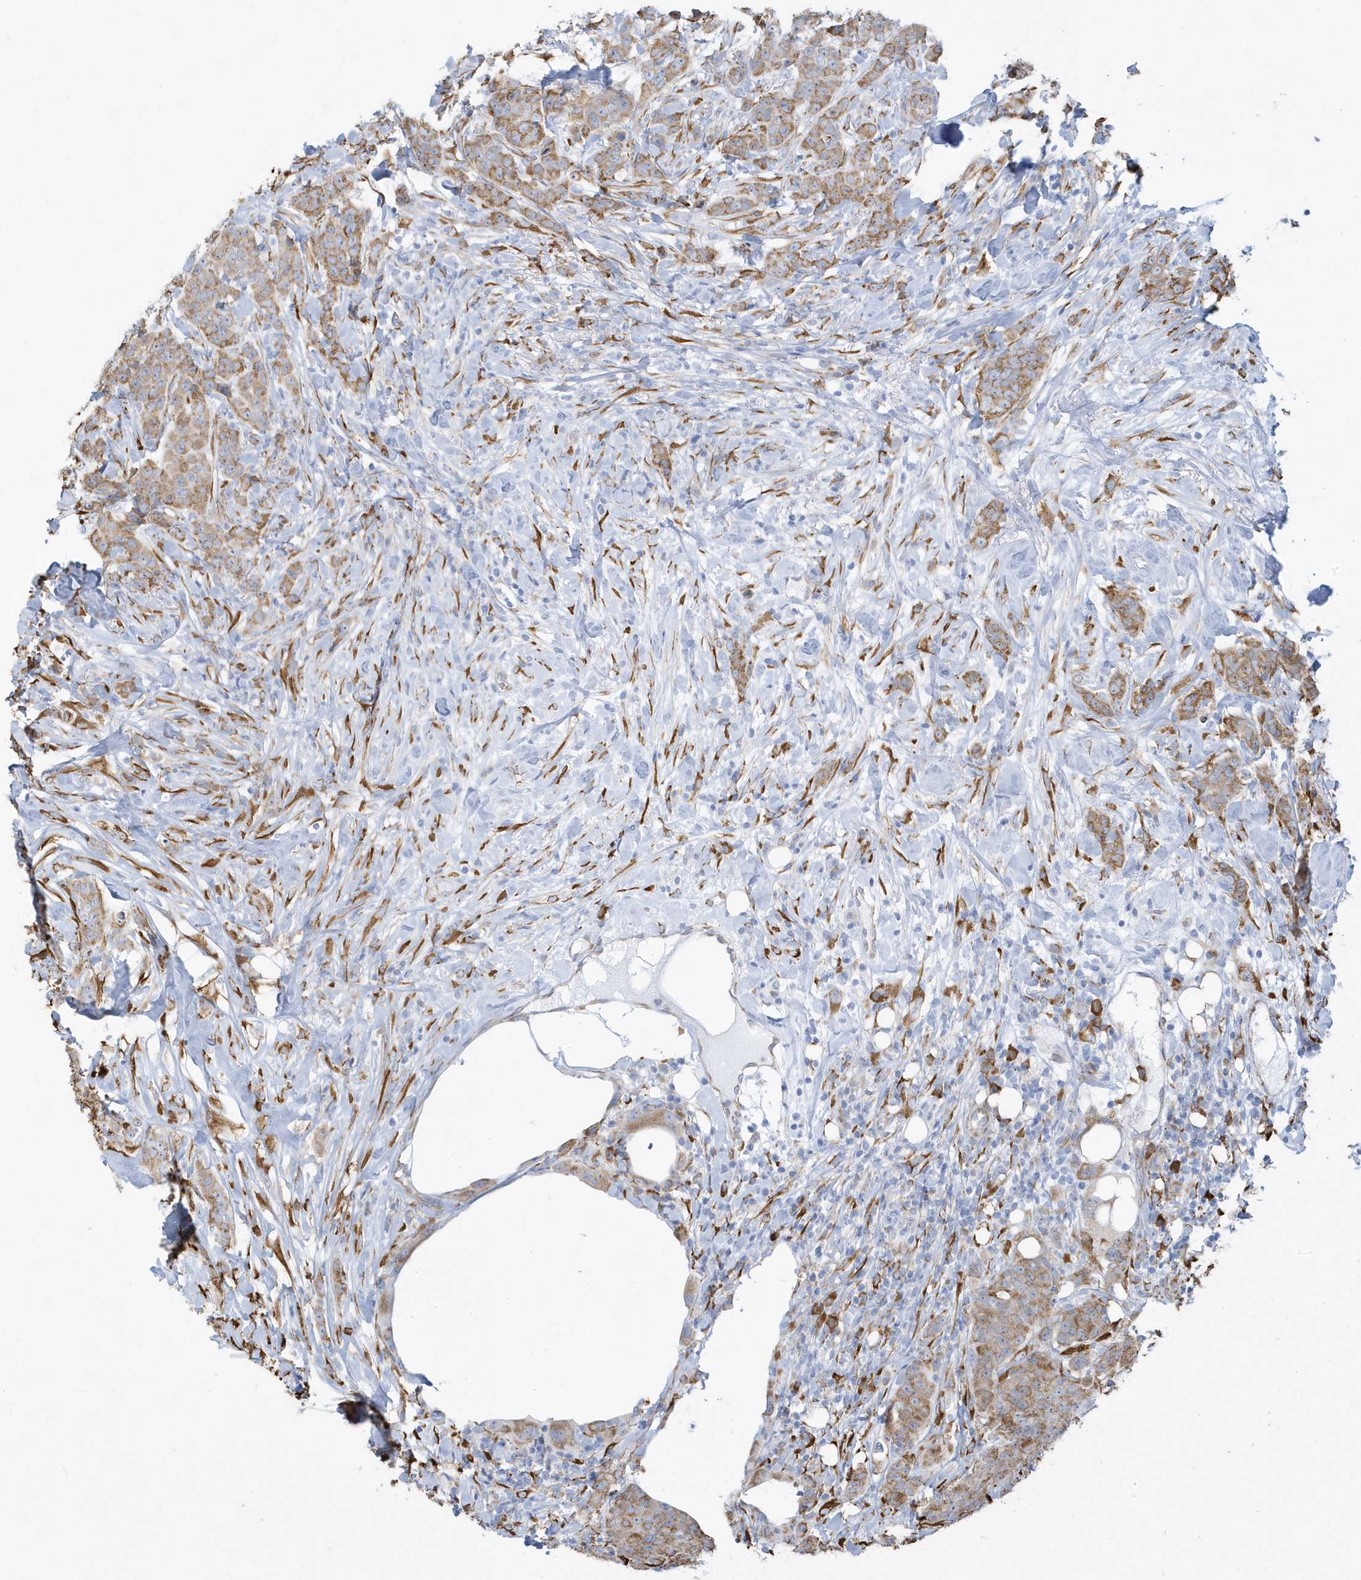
{"staining": {"intensity": "moderate", "quantity": ">75%", "location": "cytoplasmic/membranous"}, "tissue": "breast cancer", "cell_type": "Tumor cells", "image_type": "cancer", "snomed": [{"axis": "morphology", "description": "Duct carcinoma"}, {"axis": "topography", "description": "Breast"}], "caption": "Immunohistochemical staining of human breast cancer shows medium levels of moderate cytoplasmic/membranous protein staining in approximately >75% of tumor cells.", "gene": "DCAF1", "patient": {"sex": "female", "age": 40}}